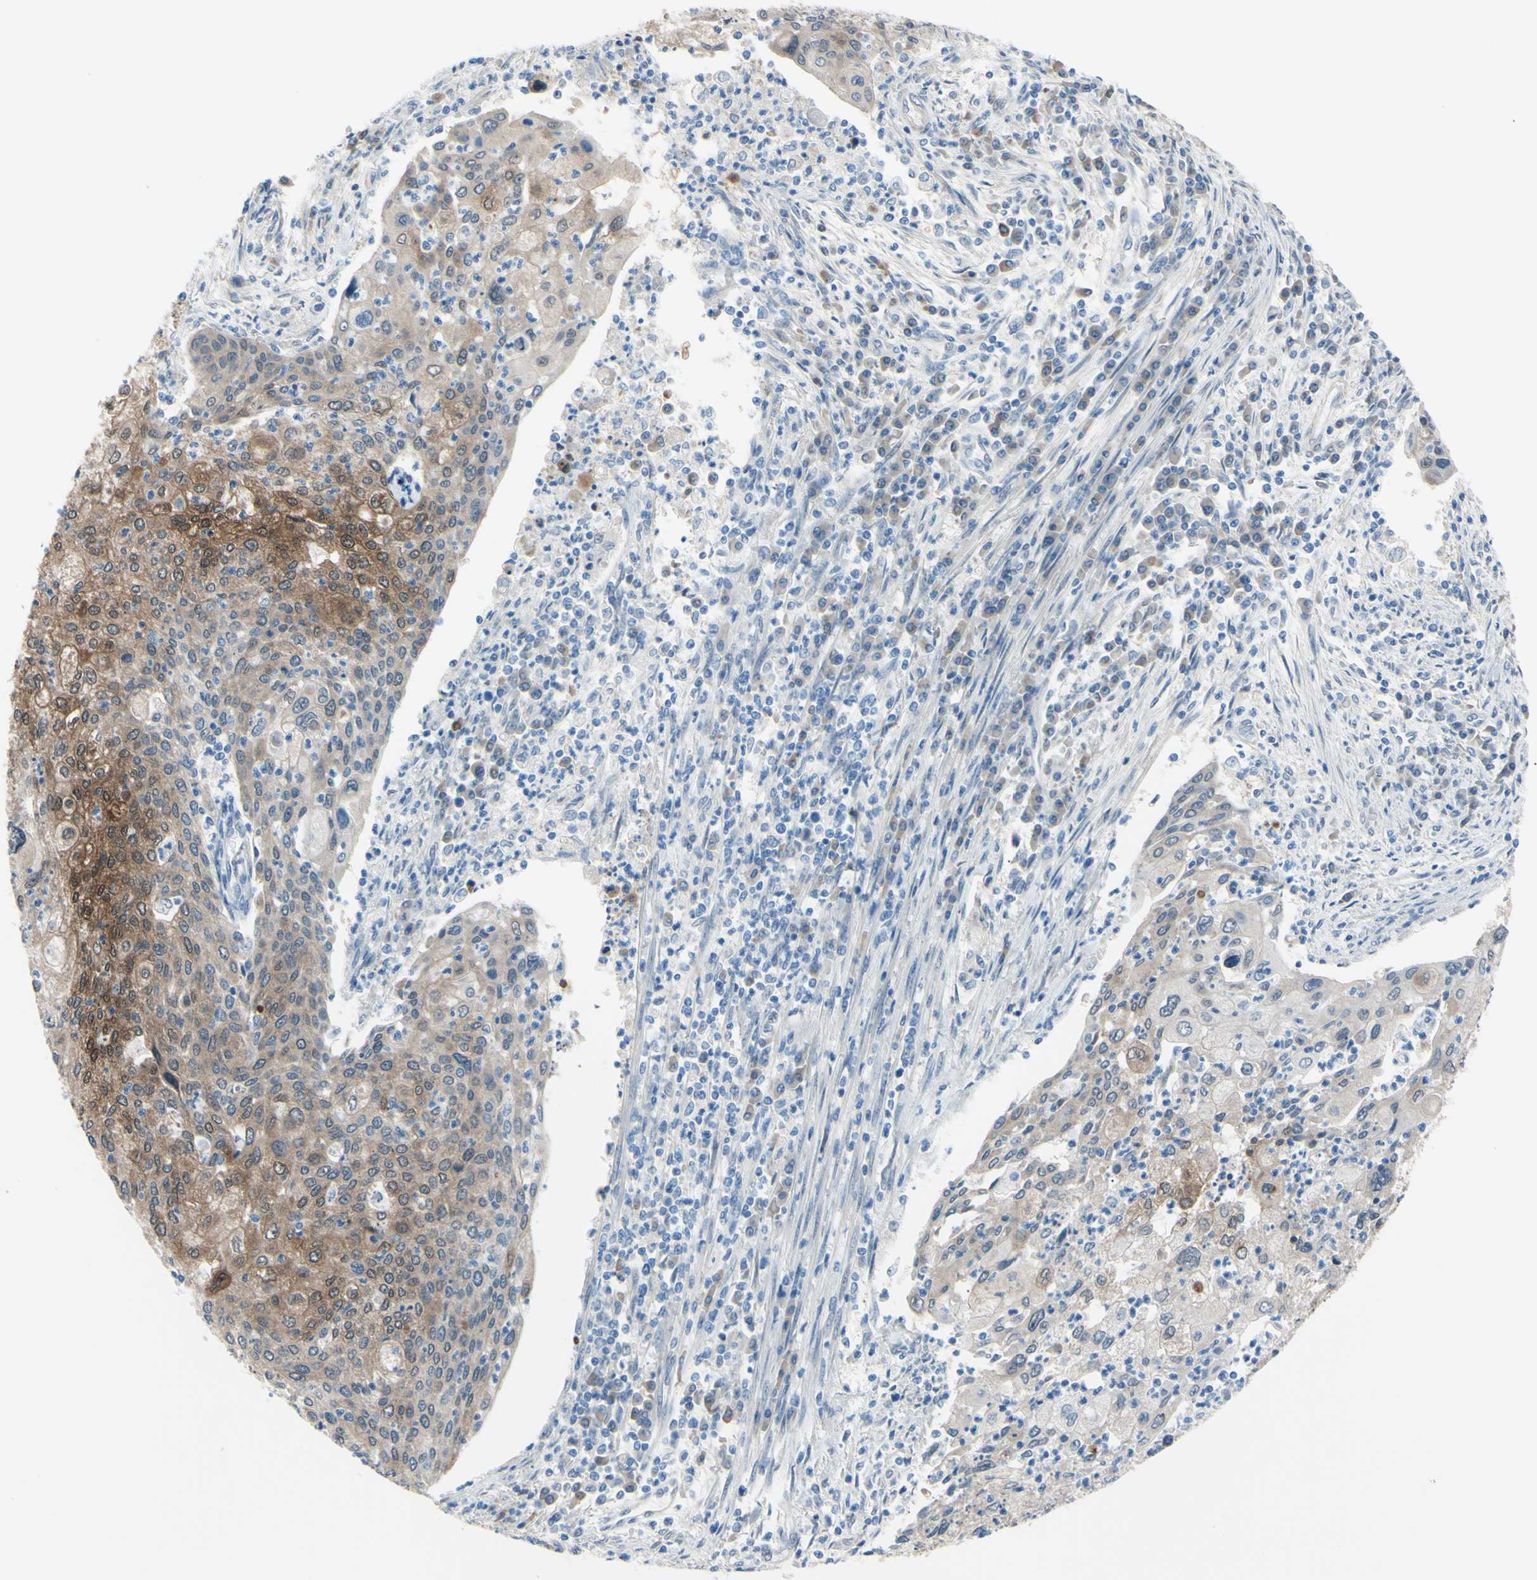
{"staining": {"intensity": "moderate", "quantity": "25%-75%", "location": "cytoplasmic/membranous,nuclear"}, "tissue": "cervical cancer", "cell_type": "Tumor cells", "image_type": "cancer", "snomed": [{"axis": "morphology", "description": "Squamous cell carcinoma, NOS"}, {"axis": "topography", "description": "Cervix"}], "caption": "Human cervical cancer stained with a brown dye shows moderate cytoplasmic/membranous and nuclear positive staining in about 25%-75% of tumor cells.", "gene": "NOL3", "patient": {"sex": "female", "age": 40}}